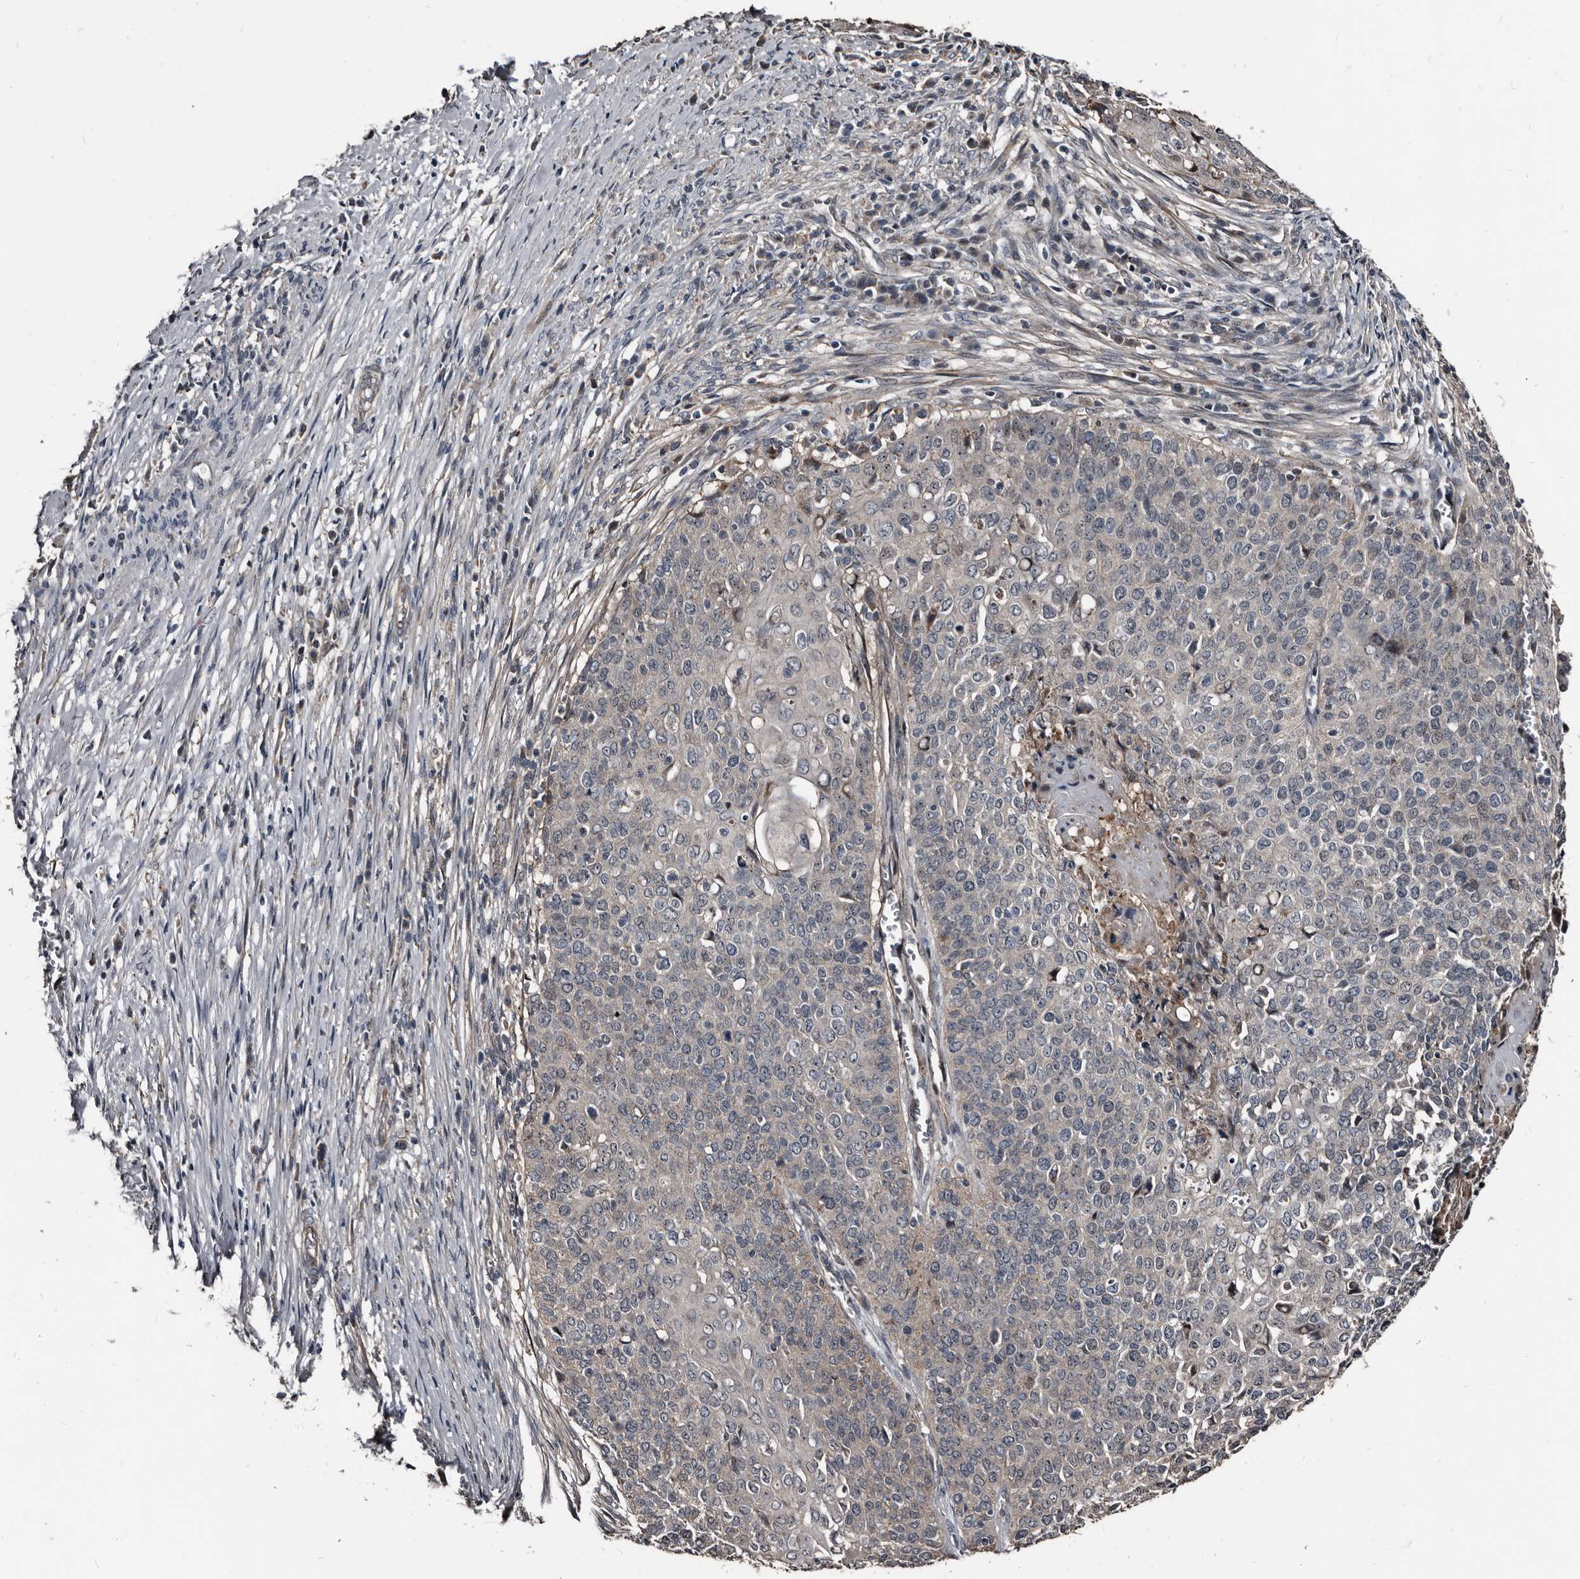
{"staining": {"intensity": "negative", "quantity": "none", "location": "none"}, "tissue": "cervical cancer", "cell_type": "Tumor cells", "image_type": "cancer", "snomed": [{"axis": "morphology", "description": "Squamous cell carcinoma, NOS"}, {"axis": "topography", "description": "Cervix"}], "caption": "Tumor cells are negative for protein expression in human cervical squamous cell carcinoma.", "gene": "DHPS", "patient": {"sex": "female", "age": 39}}